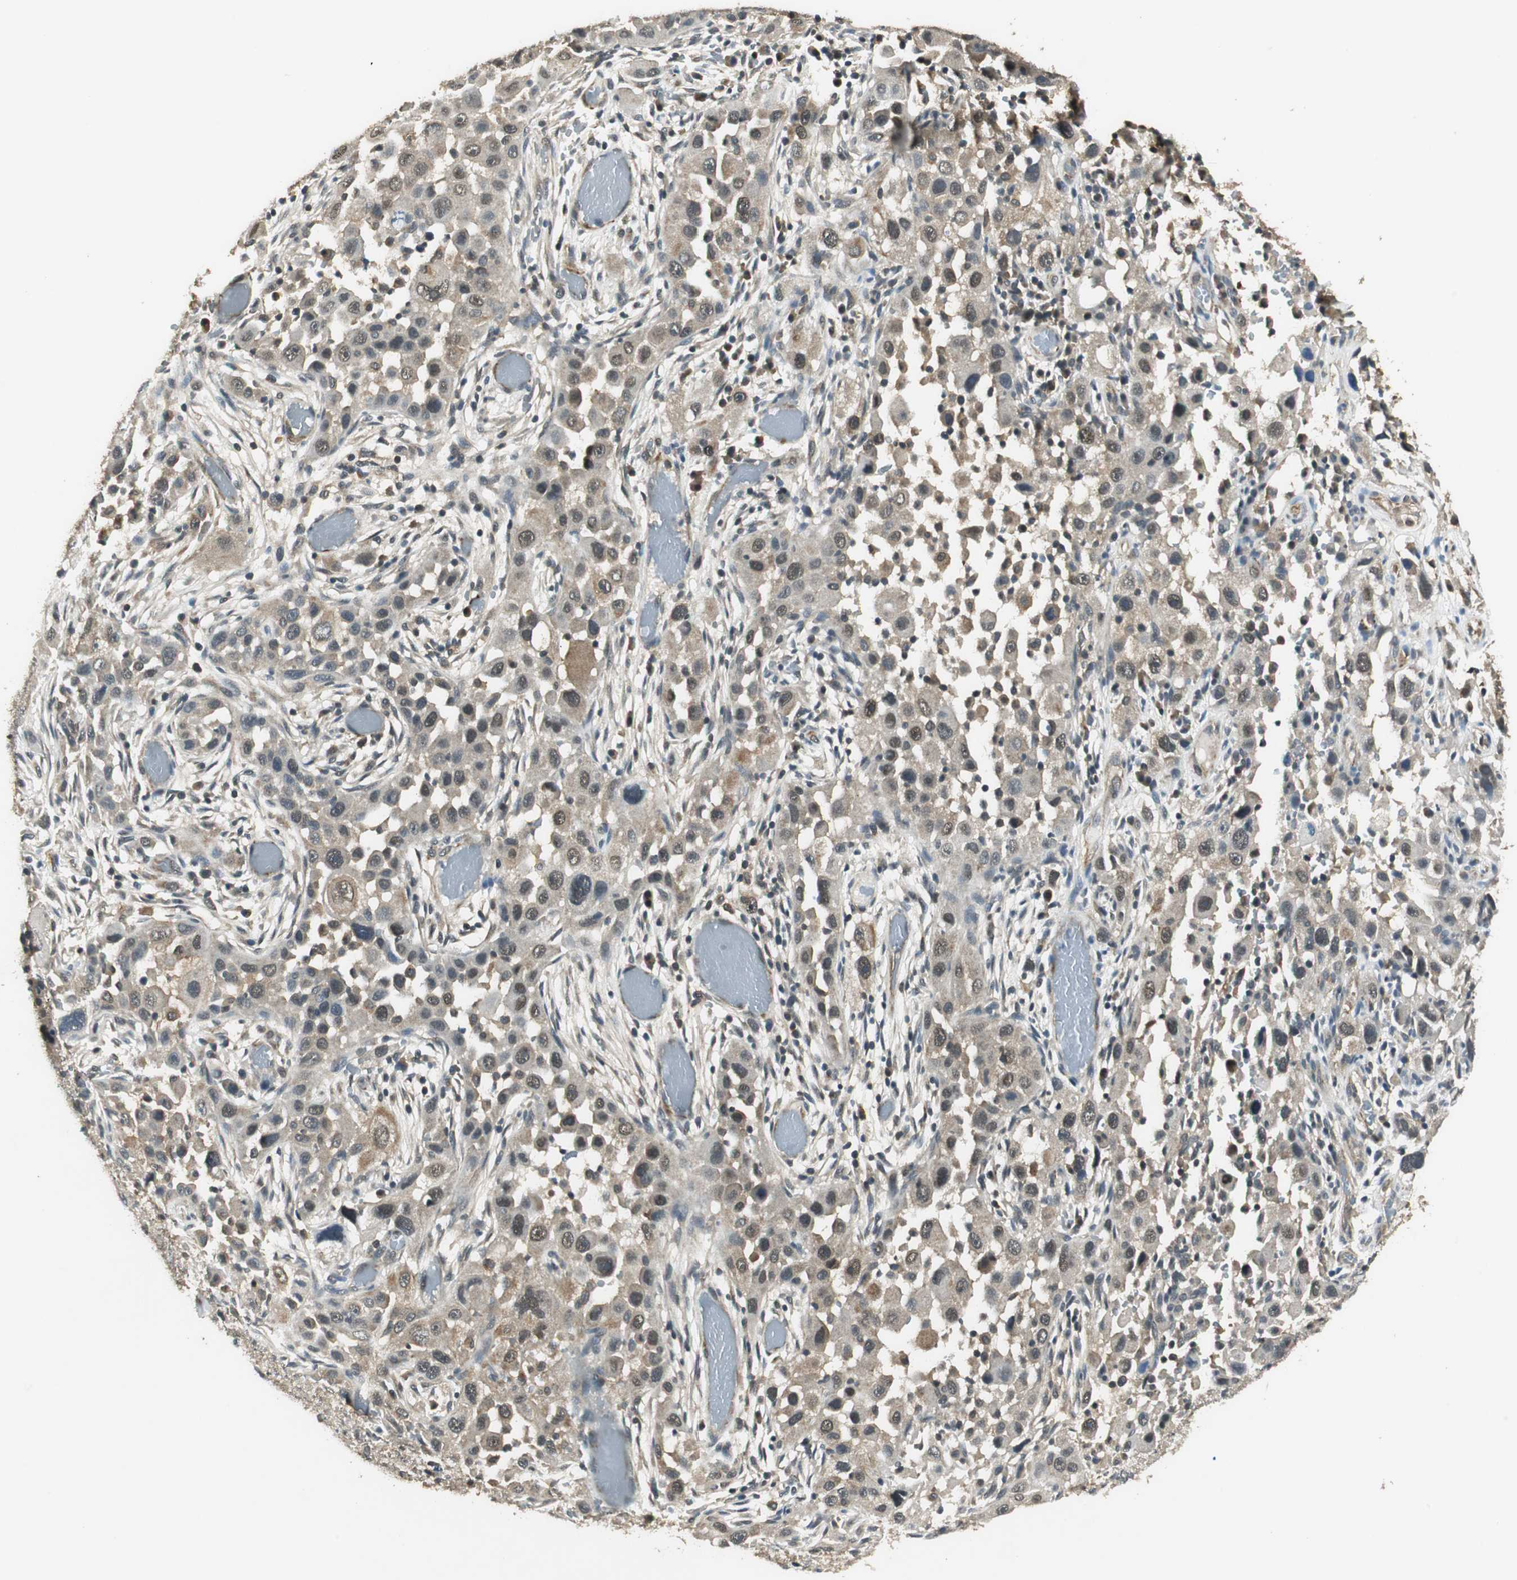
{"staining": {"intensity": "weak", "quantity": ">75%", "location": "cytoplasmic/membranous"}, "tissue": "head and neck cancer", "cell_type": "Tumor cells", "image_type": "cancer", "snomed": [{"axis": "morphology", "description": "Carcinoma, NOS"}, {"axis": "topography", "description": "Head-Neck"}], "caption": "Tumor cells show low levels of weak cytoplasmic/membranous staining in approximately >75% of cells in human head and neck carcinoma. Using DAB (3,3'-diaminobenzidine) (brown) and hematoxylin (blue) stains, captured at high magnification using brightfield microscopy.", "gene": "PSMB4", "patient": {"sex": "male", "age": 87}}